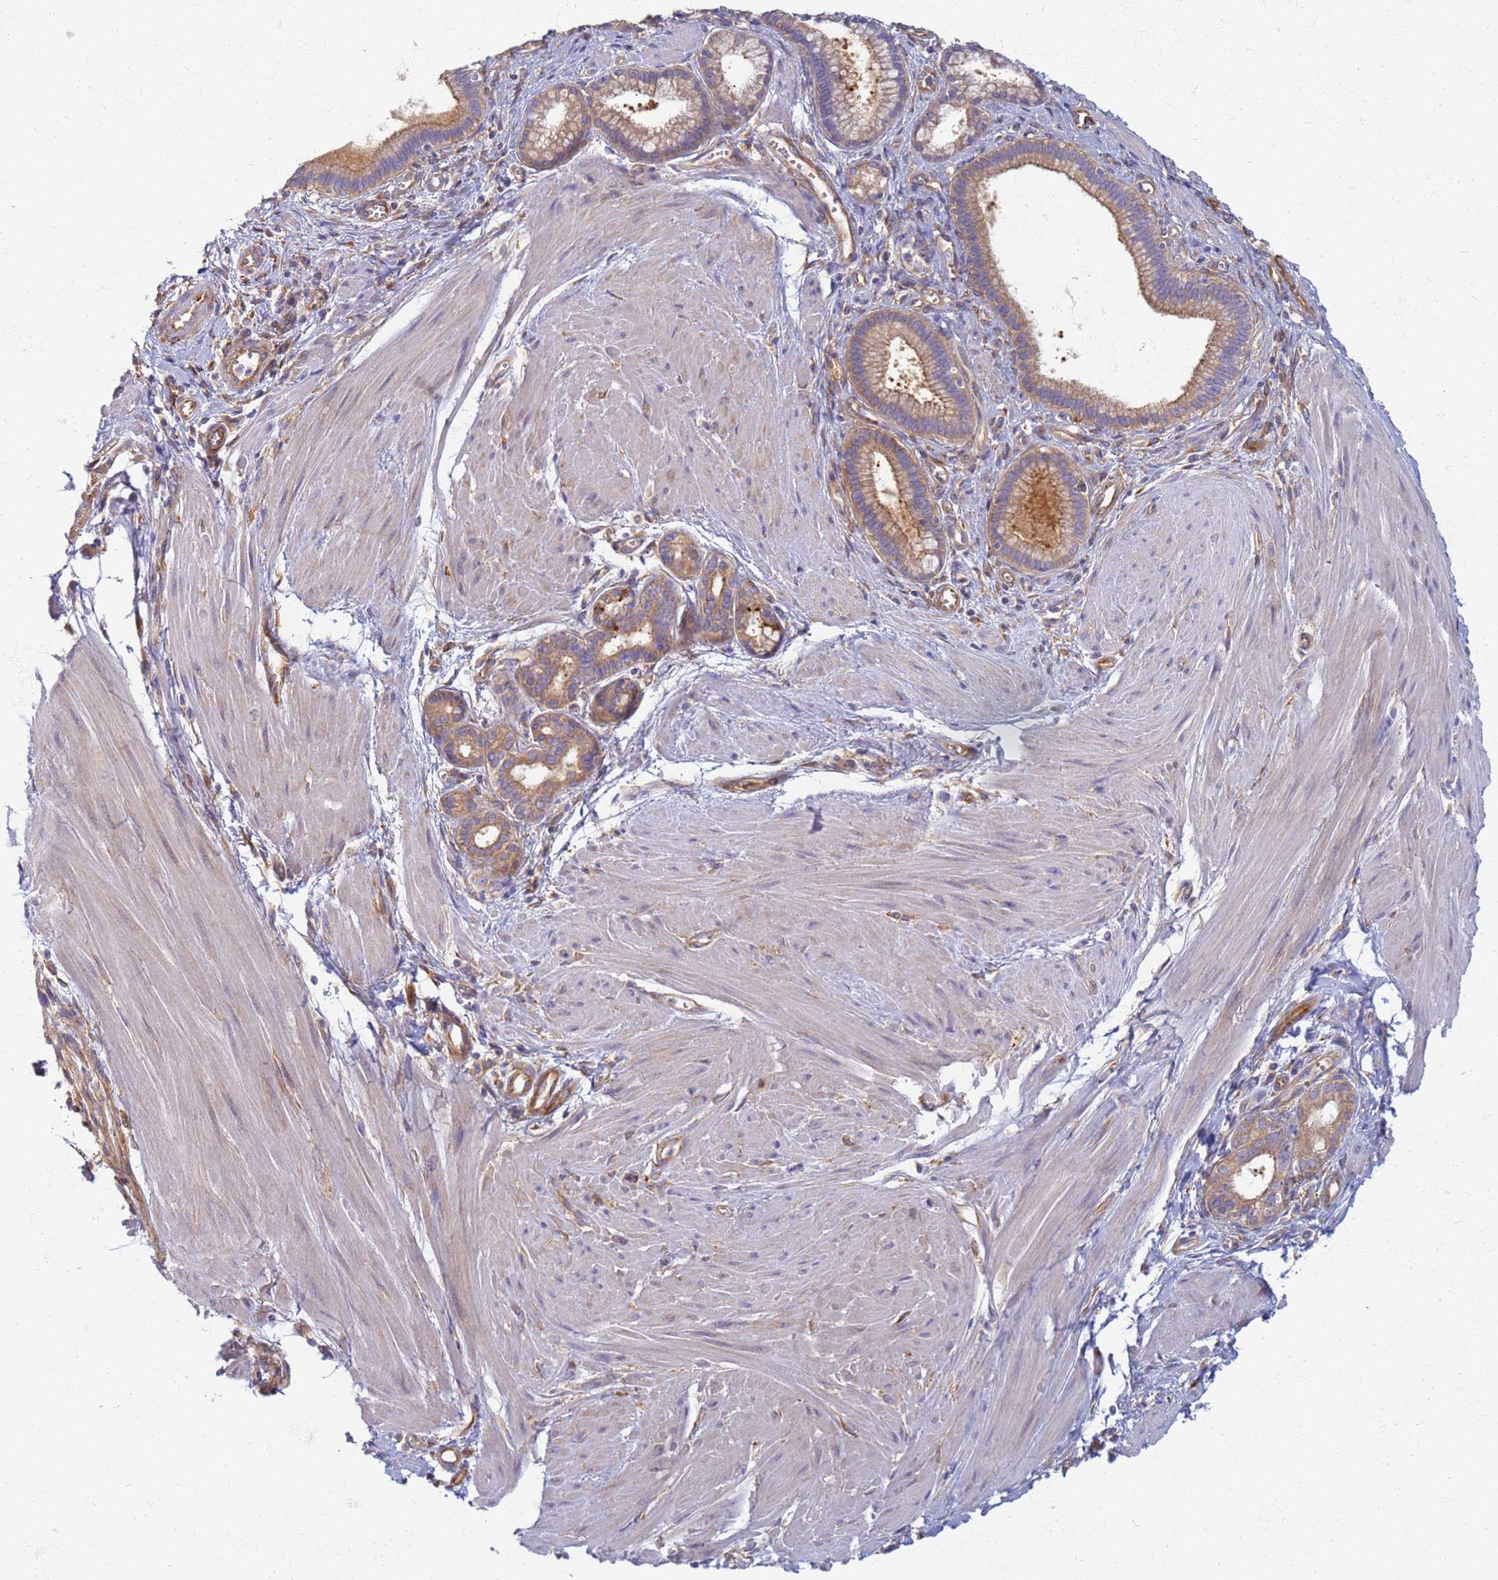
{"staining": {"intensity": "moderate", "quantity": ">75%", "location": "cytoplasmic/membranous"}, "tissue": "pancreatic cancer", "cell_type": "Tumor cells", "image_type": "cancer", "snomed": [{"axis": "morphology", "description": "Adenocarcinoma, NOS"}, {"axis": "topography", "description": "Pancreas"}], "caption": "This photomicrograph demonstrates immunohistochemistry (IHC) staining of human pancreatic cancer (adenocarcinoma), with medium moderate cytoplasmic/membranous positivity in approximately >75% of tumor cells.", "gene": "EEA1", "patient": {"sex": "female", "age": 72}}